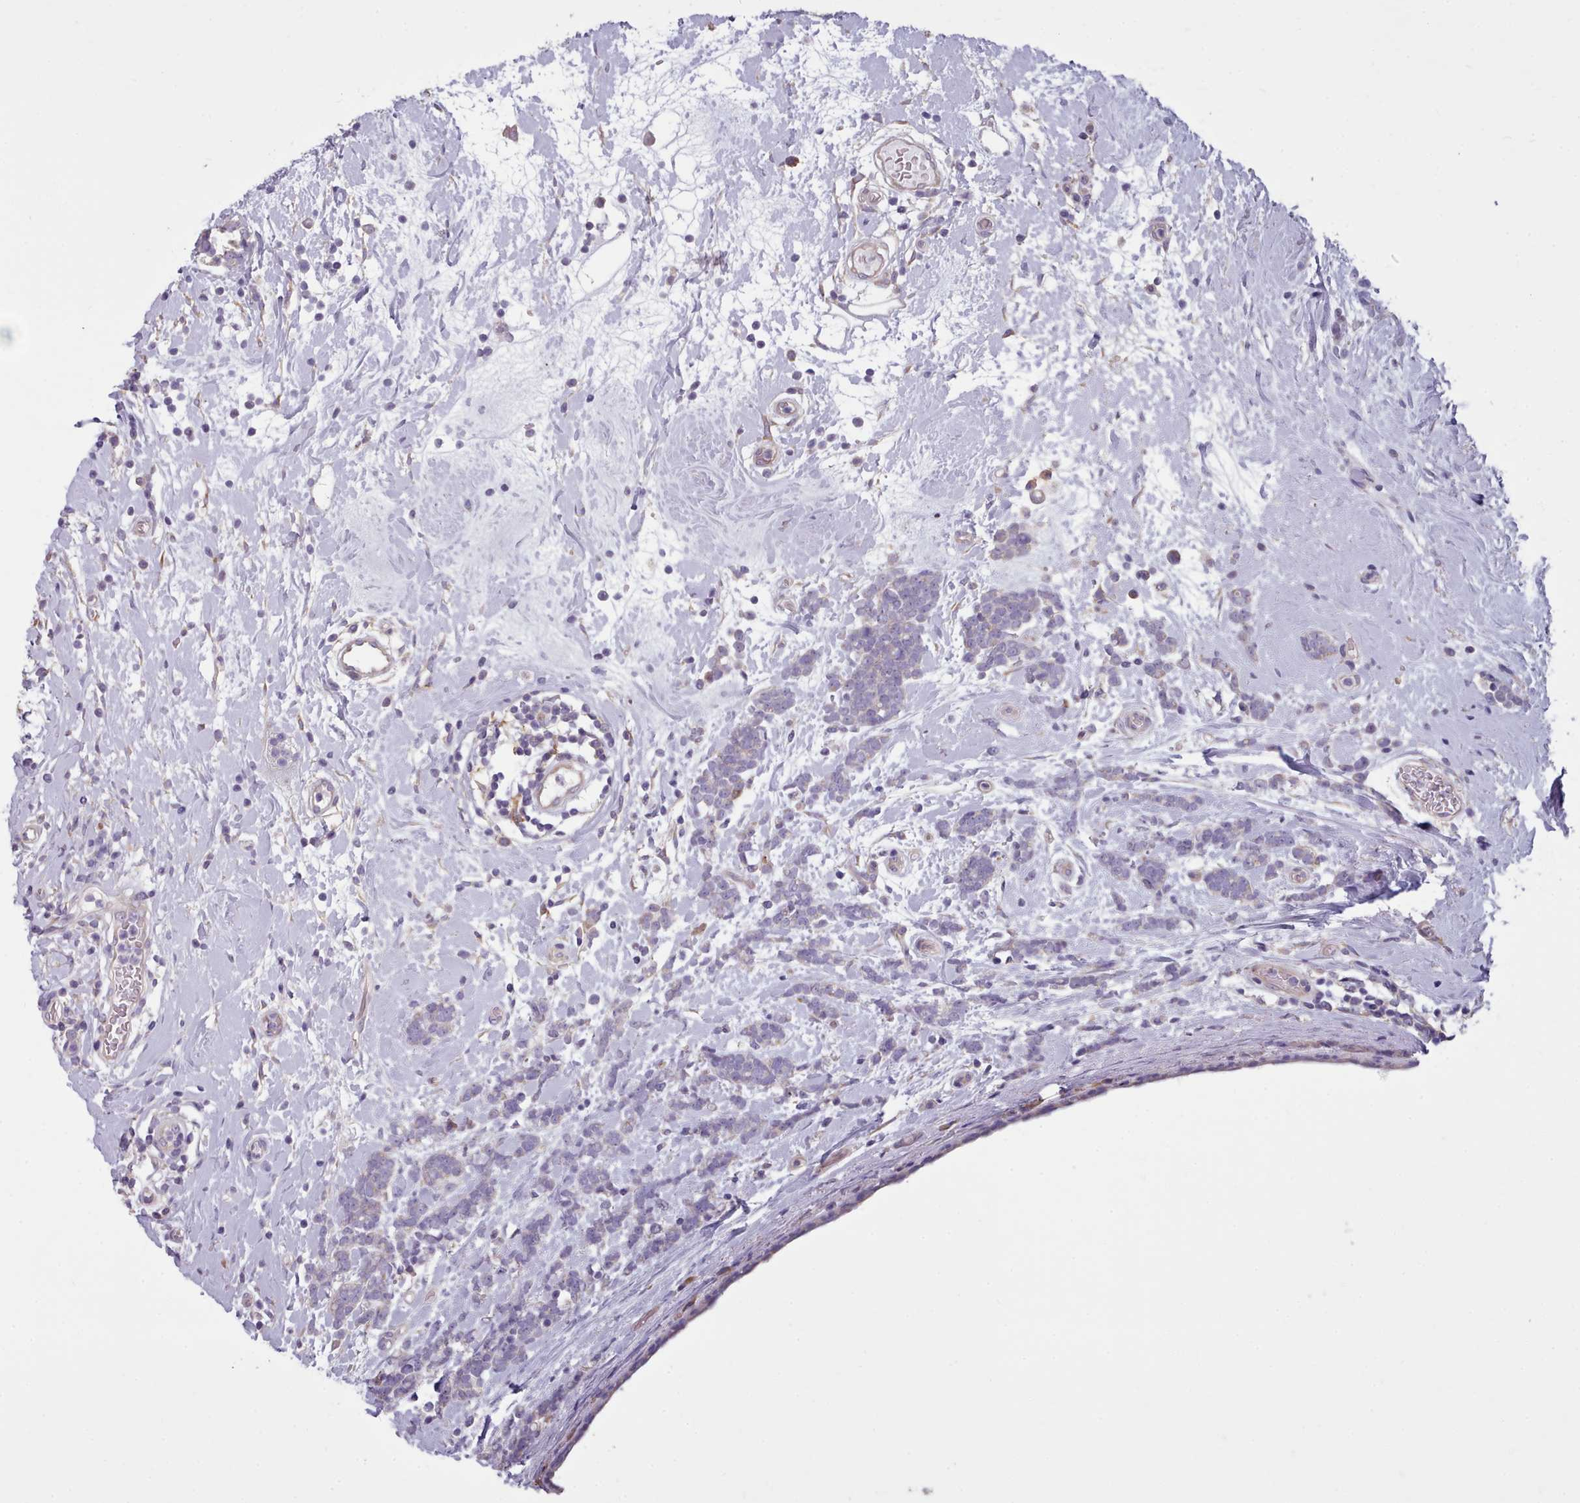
{"staining": {"intensity": "negative", "quantity": "none", "location": "none"}, "tissue": "breast cancer", "cell_type": "Tumor cells", "image_type": "cancer", "snomed": [{"axis": "morphology", "description": "Lobular carcinoma"}, {"axis": "topography", "description": "Breast"}], "caption": "Immunohistochemistry (IHC) of human breast lobular carcinoma shows no staining in tumor cells.", "gene": "DPF1", "patient": {"sex": "female", "age": 58}}